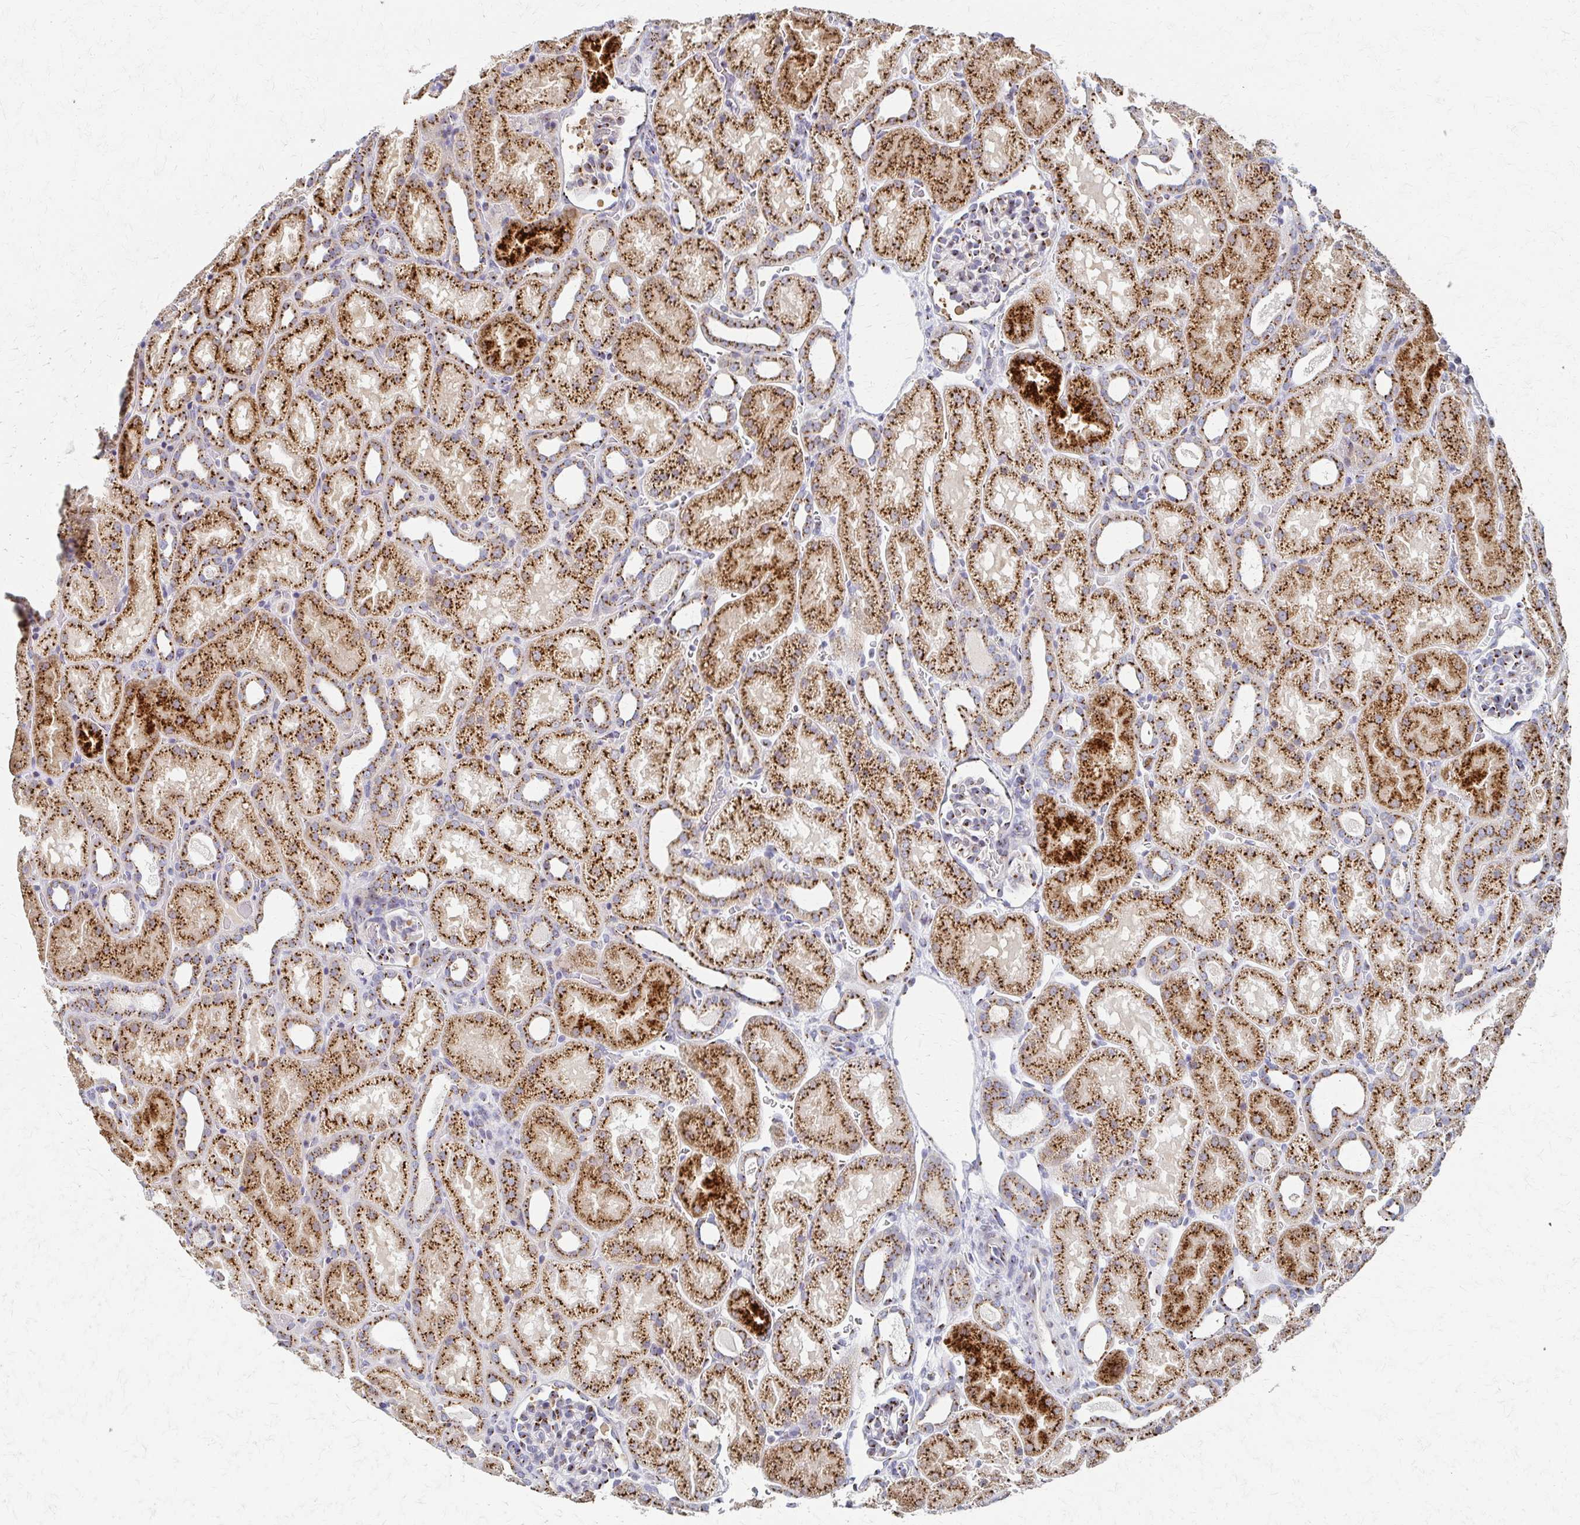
{"staining": {"intensity": "strong", "quantity": "25%-75%", "location": "cytoplasmic/membranous"}, "tissue": "kidney", "cell_type": "Cells in glomeruli", "image_type": "normal", "snomed": [{"axis": "morphology", "description": "Normal tissue, NOS"}, {"axis": "topography", "description": "Kidney"}], "caption": "Protein expression analysis of benign human kidney reveals strong cytoplasmic/membranous expression in about 25%-75% of cells in glomeruli.", "gene": "ENSG00000254692", "patient": {"sex": "male", "age": 2}}